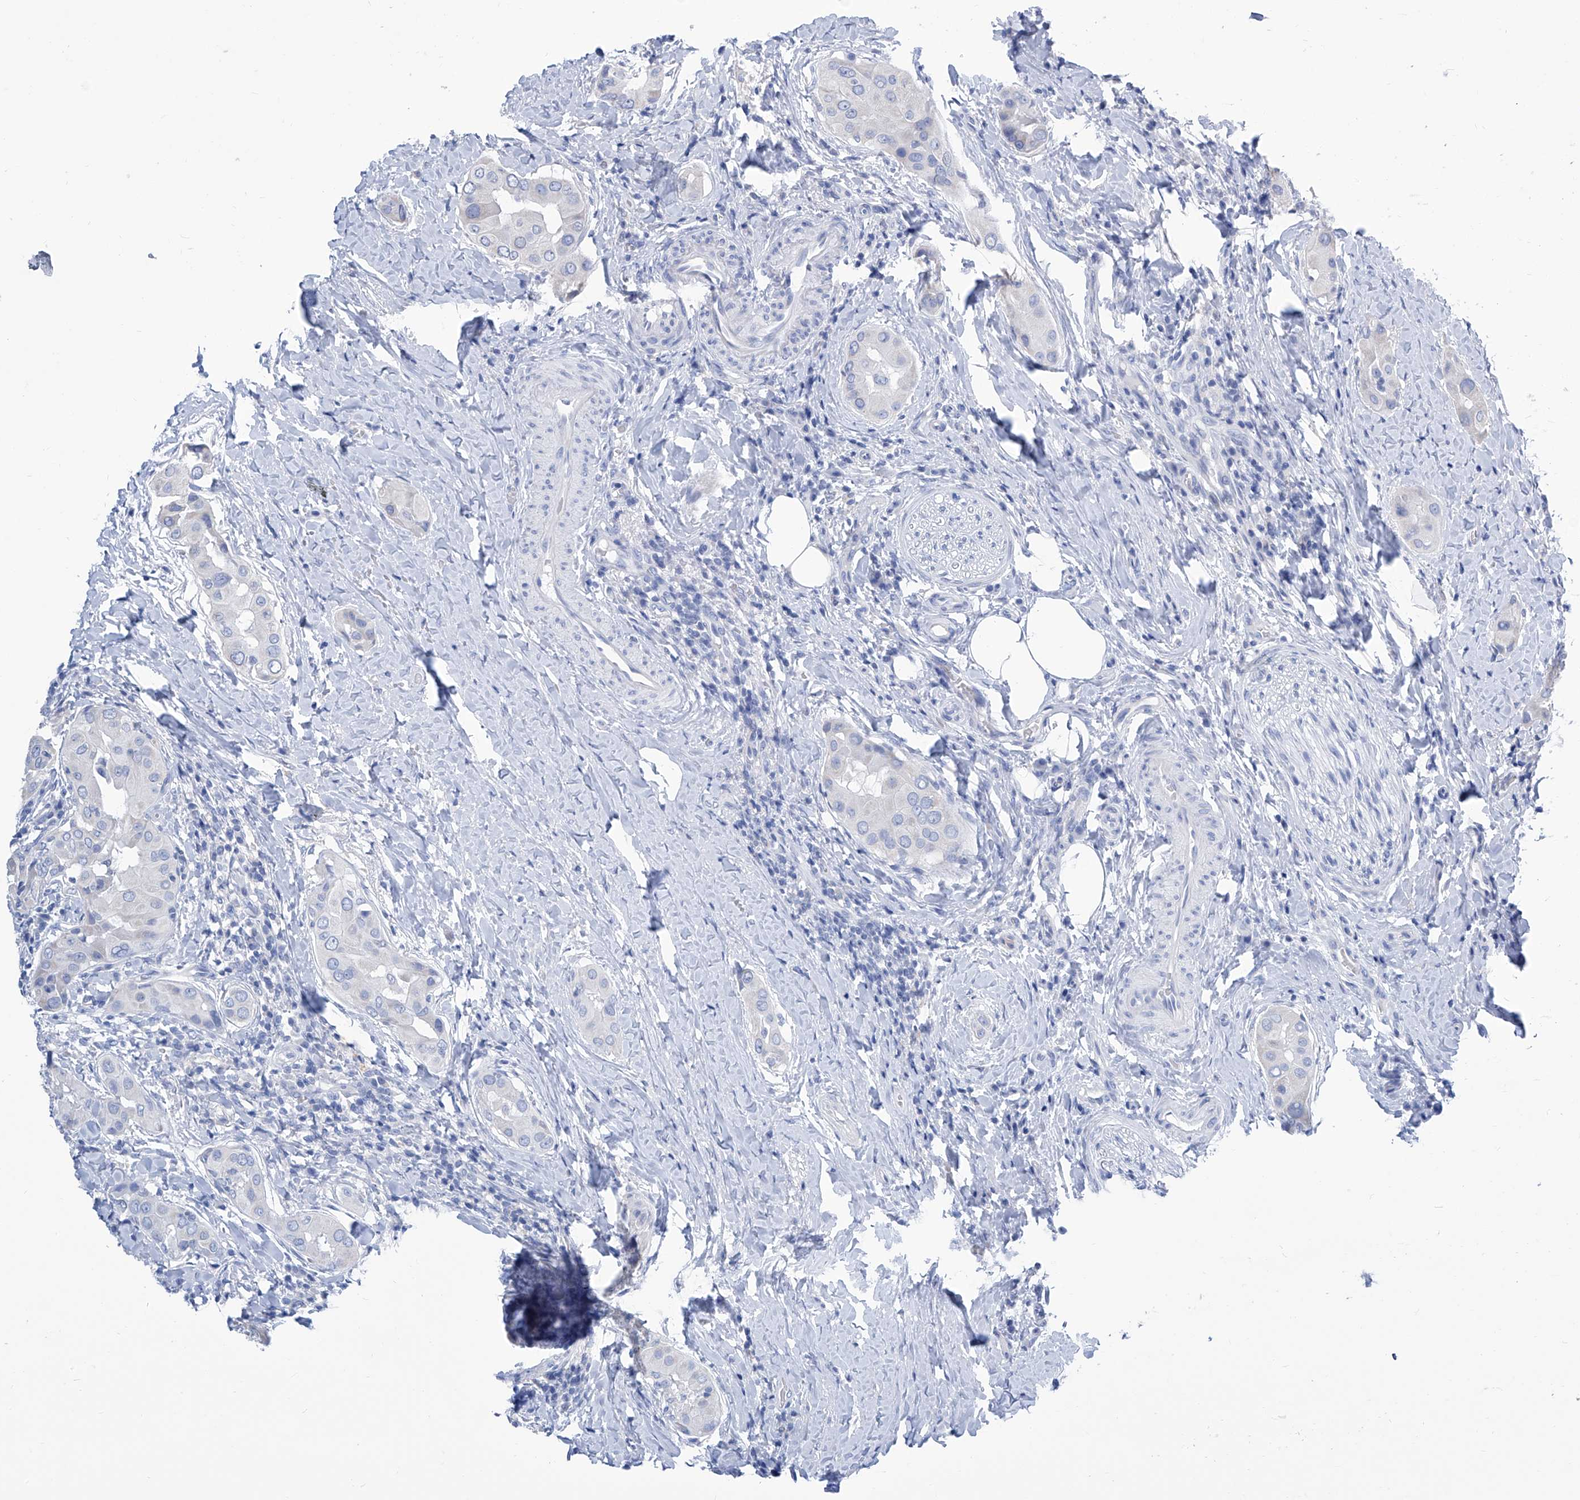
{"staining": {"intensity": "negative", "quantity": "none", "location": "none"}, "tissue": "thyroid cancer", "cell_type": "Tumor cells", "image_type": "cancer", "snomed": [{"axis": "morphology", "description": "Papillary adenocarcinoma, NOS"}, {"axis": "topography", "description": "Thyroid gland"}], "caption": "Immunohistochemical staining of papillary adenocarcinoma (thyroid) demonstrates no significant expression in tumor cells. (DAB (3,3'-diaminobenzidine) immunohistochemistry, high magnification).", "gene": "IMPA2", "patient": {"sex": "male", "age": 33}}